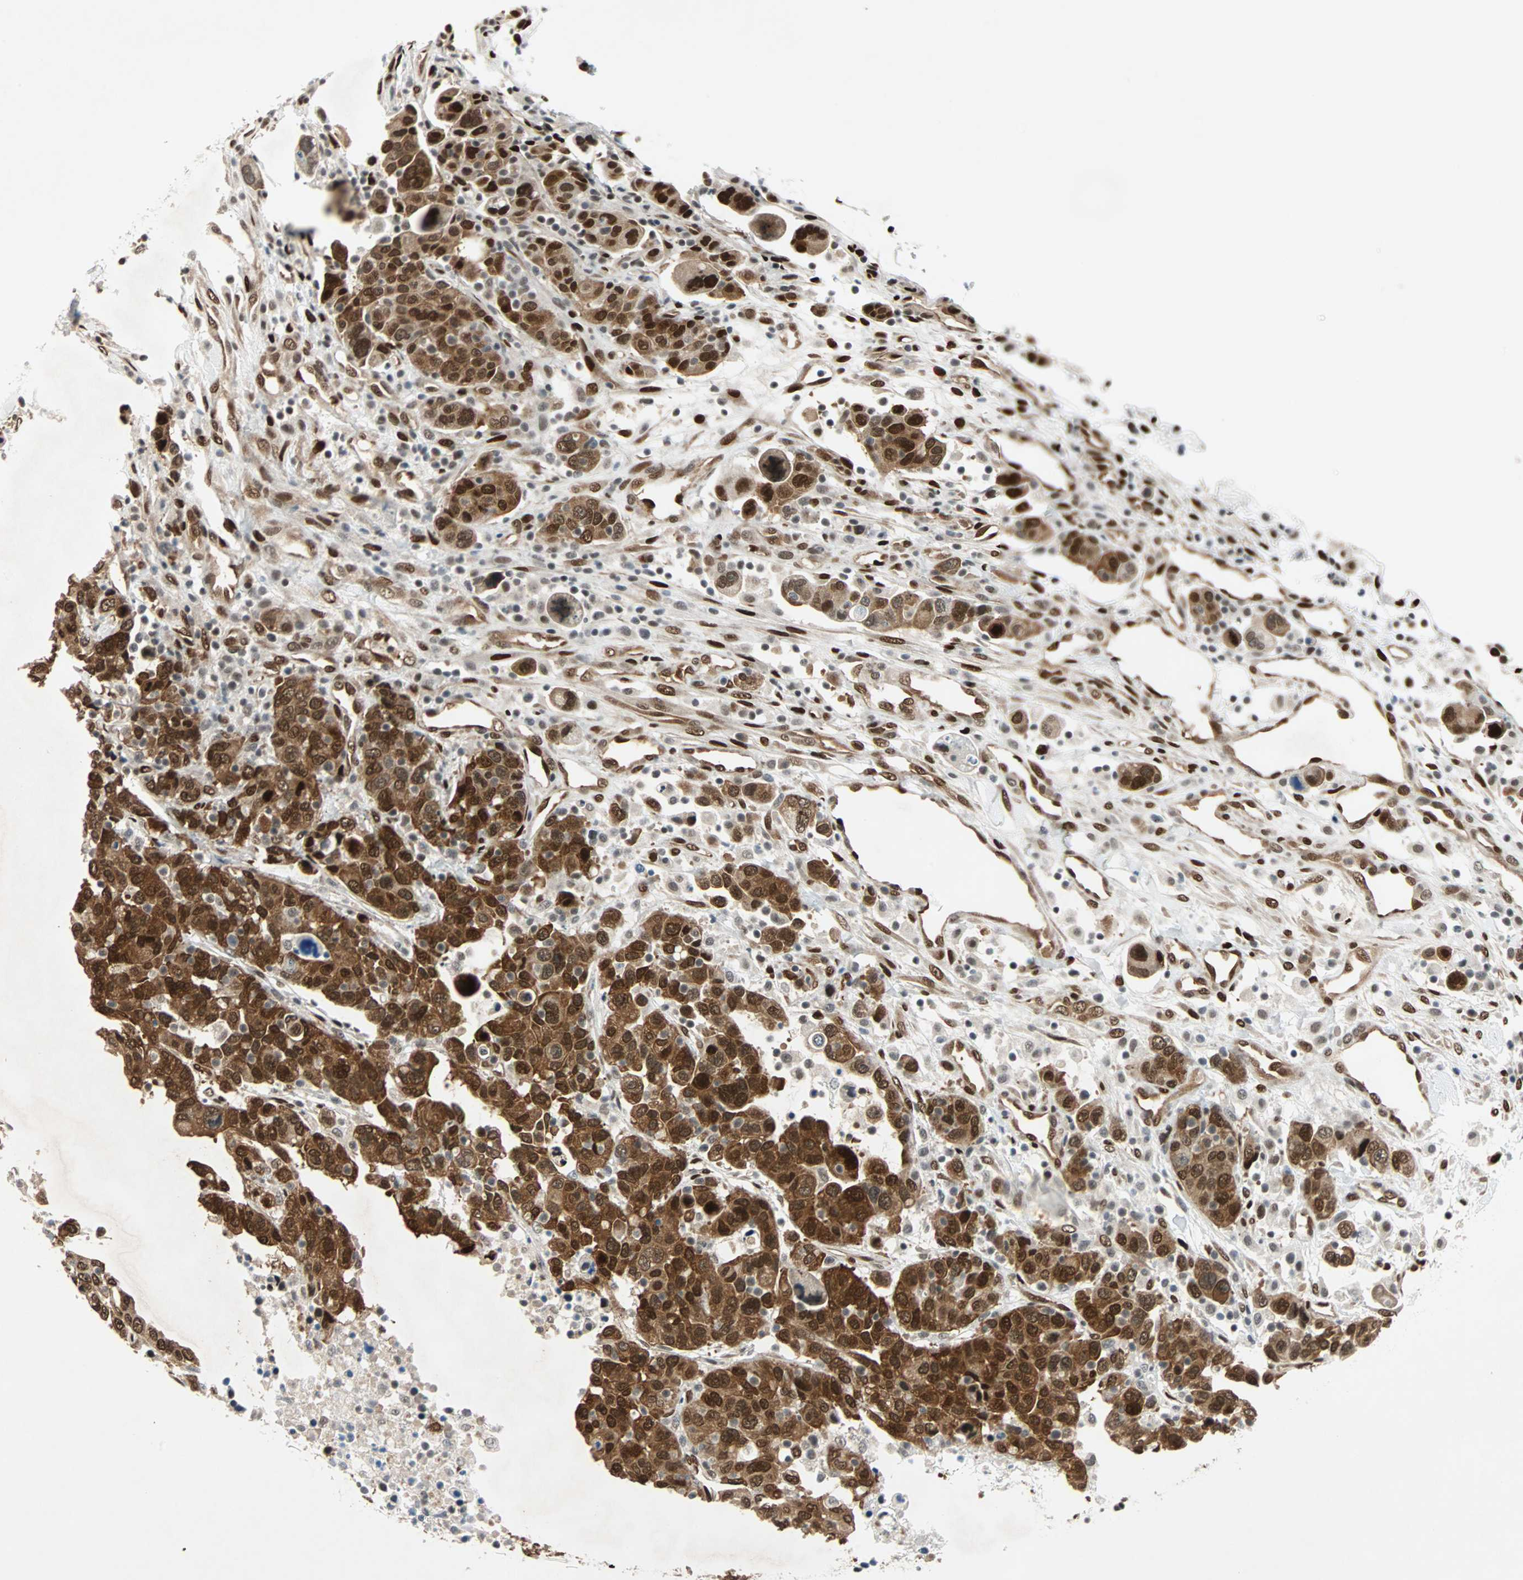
{"staining": {"intensity": "strong", "quantity": ">75%", "location": "cytoplasmic/membranous,nuclear"}, "tissue": "breast cancer", "cell_type": "Tumor cells", "image_type": "cancer", "snomed": [{"axis": "morphology", "description": "Duct carcinoma"}, {"axis": "topography", "description": "Breast"}], "caption": "IHC staining of breast cancer (infiltrating ductal carcinoma), which reveals high levels of strong cytoplasmic/membranous and nuclear staining in about >75% of tumor cells indicating strong cytoplasmic/membranous and nuclear protein expression. The staining was performed using DAB (3,3'-diaminobenzidine) (brown) for protein detection and nuclei were counterstained in hematoxylin (blue).", "gene": "WWTR1", "patient": {"sex": "female", "age": 37}}